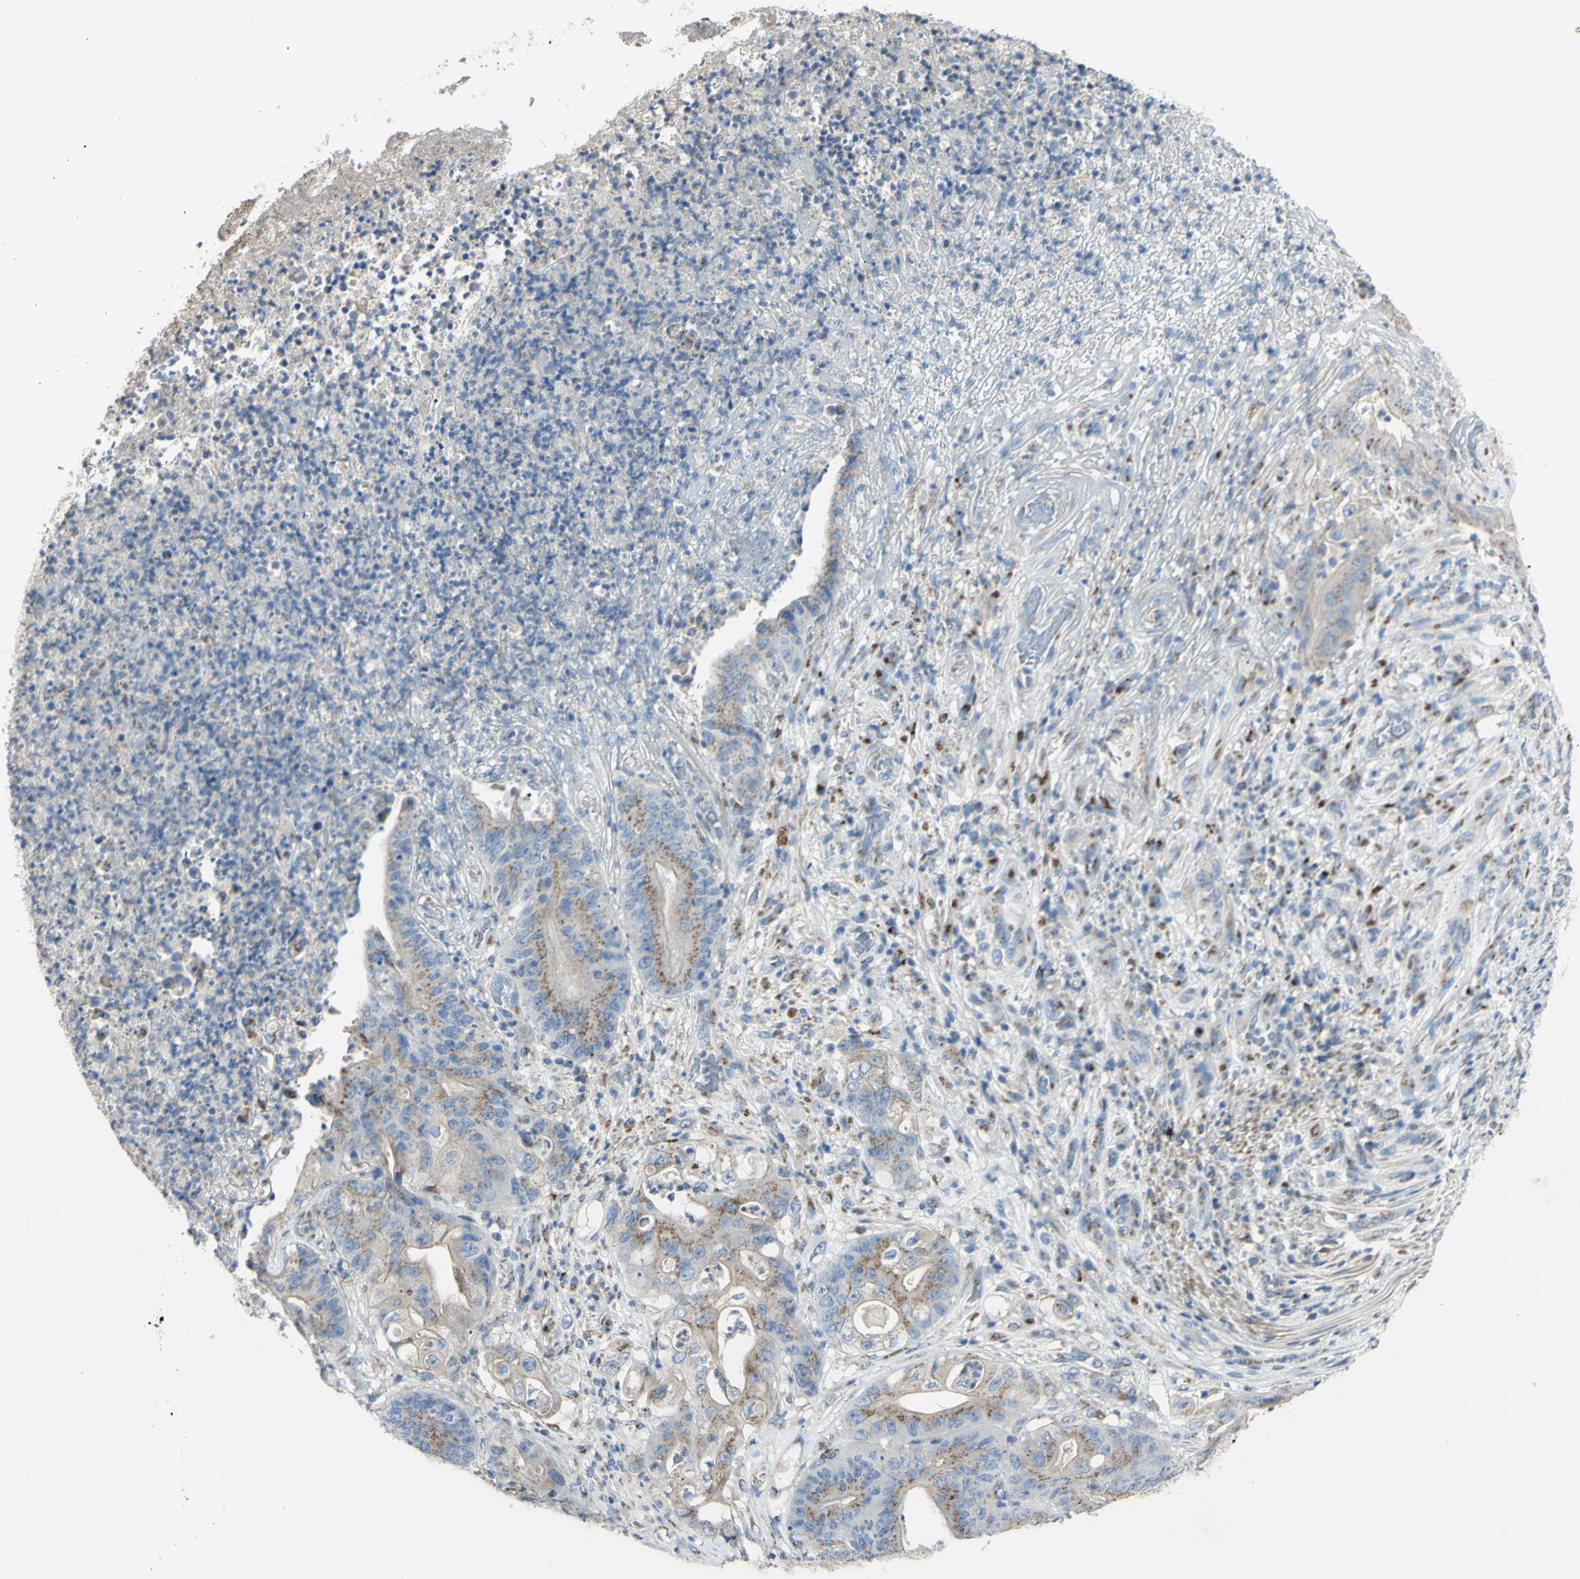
{"staining": {"intensity": "moderate", "quantity": "25%-75%", "location": "cytoplasmic/membranous"}, "tissue": "stomach cancer", "cell_type": "Tumor cells", "image_type": "cancer", "snomed": [{"axis": "morphology", "description": "Adenocarcinoma, NOS"}, {"axis": "topography", "description": "Stomach"}], "caption": "Immunohistochemistry (IHC) of human stomach adenocarcinoma reveals medium levels of moderate cytoplasmic/membranous staining in approximately 25%-75% of tumor cells.", "gene": "B4GALT3", "patient": {"sex": "female", "age": 73}}